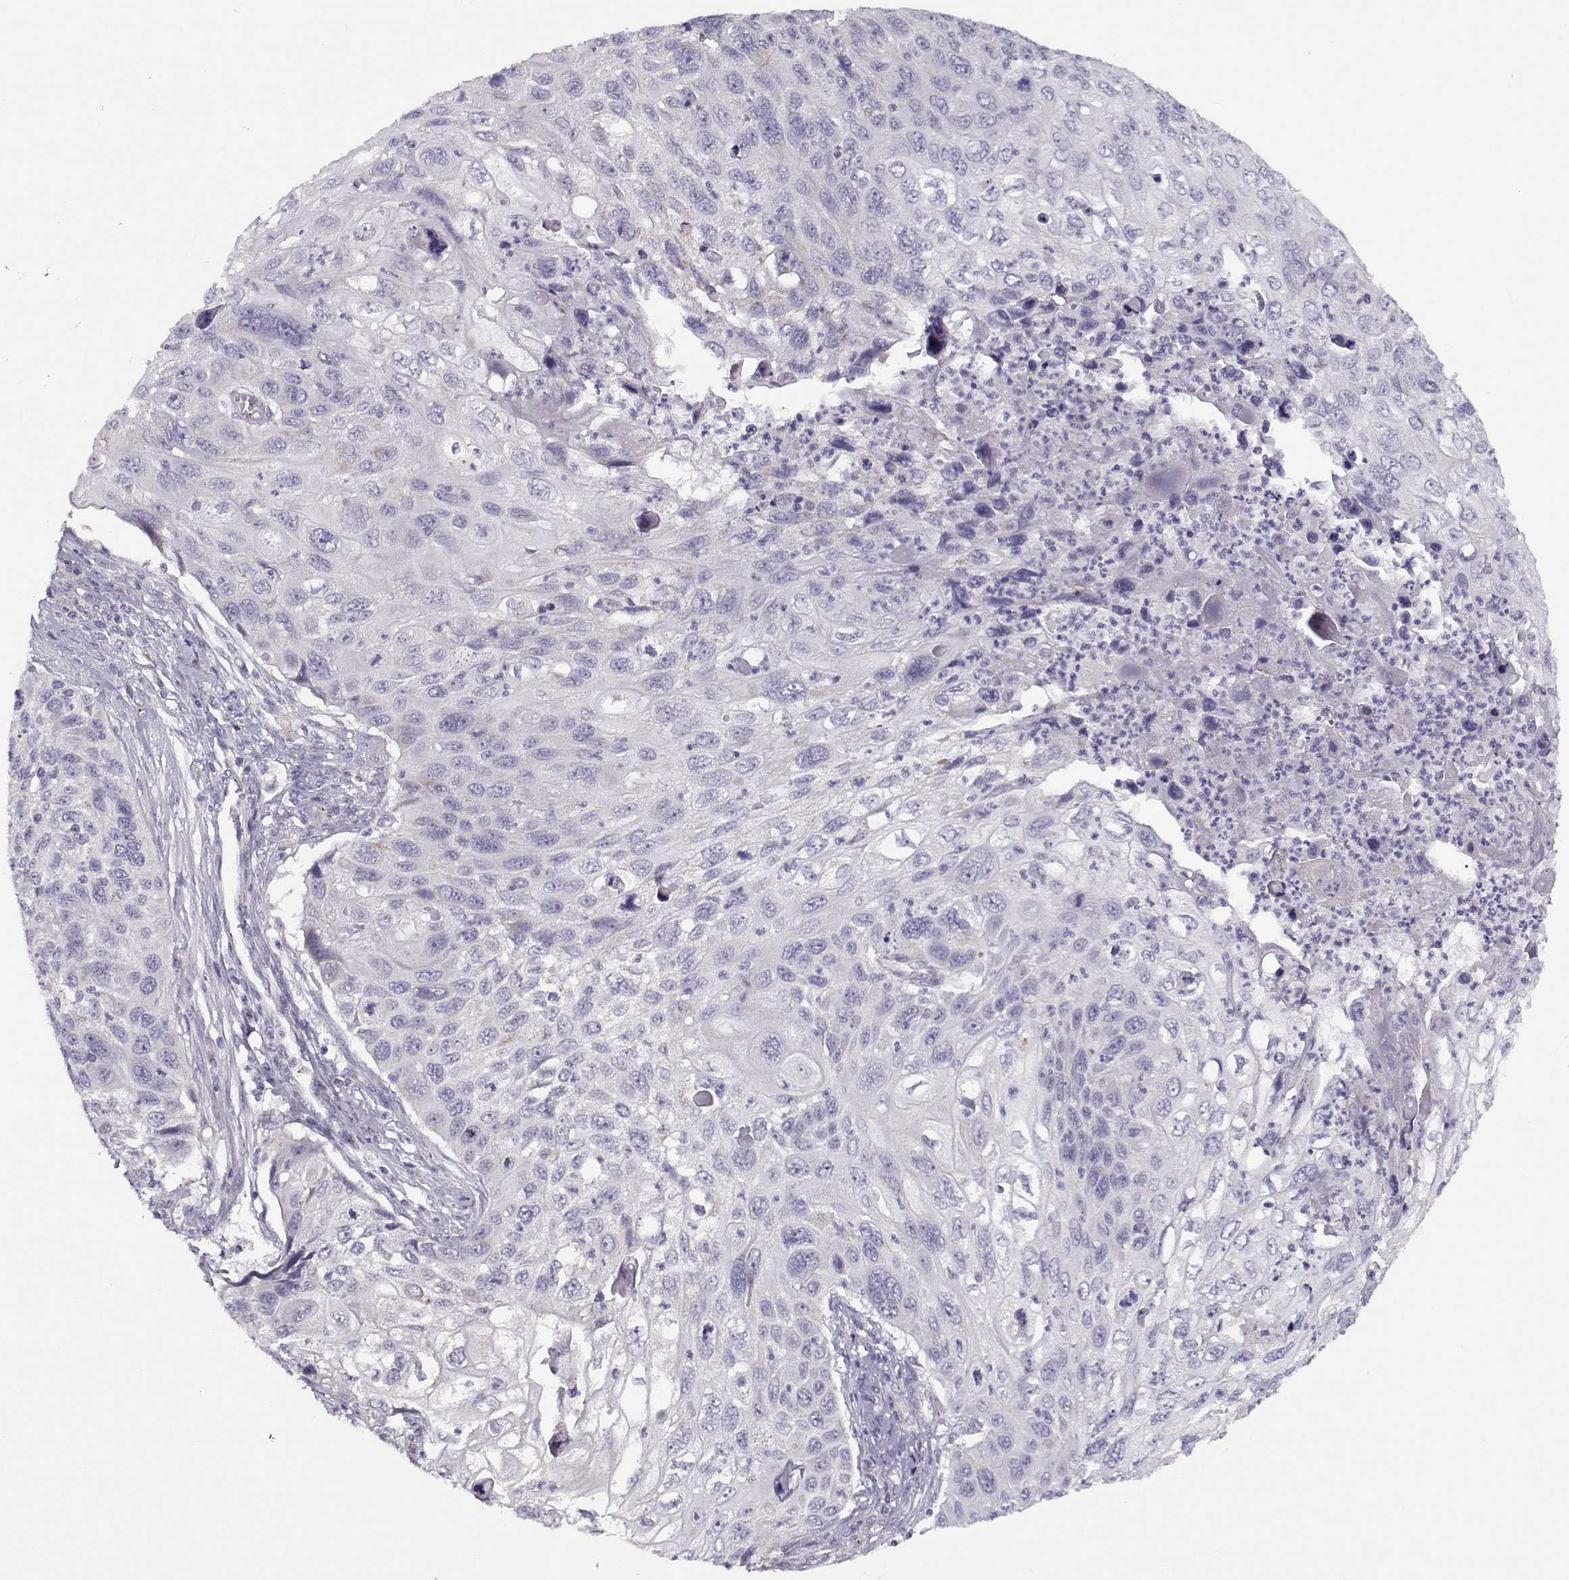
{"staining": {"intensity": "negative", "quantity": "none", "location": "none"}, "tissue": "cervical cancer", "cell_type": "Tumor cells", "image_type": "cancer", "snomed": [{"axis": "morphology", "description": "Squamous cell carcinoma, NOS"}, {"axis": "topography", "description": "Cervix"}], "caption": "The micrograph demonstrates no significant positivity in tumor cells of cervical cancer (squamous cell carcinoma).", "gene": "KLF17", "patient": {"sex": "female", "age": 70}}